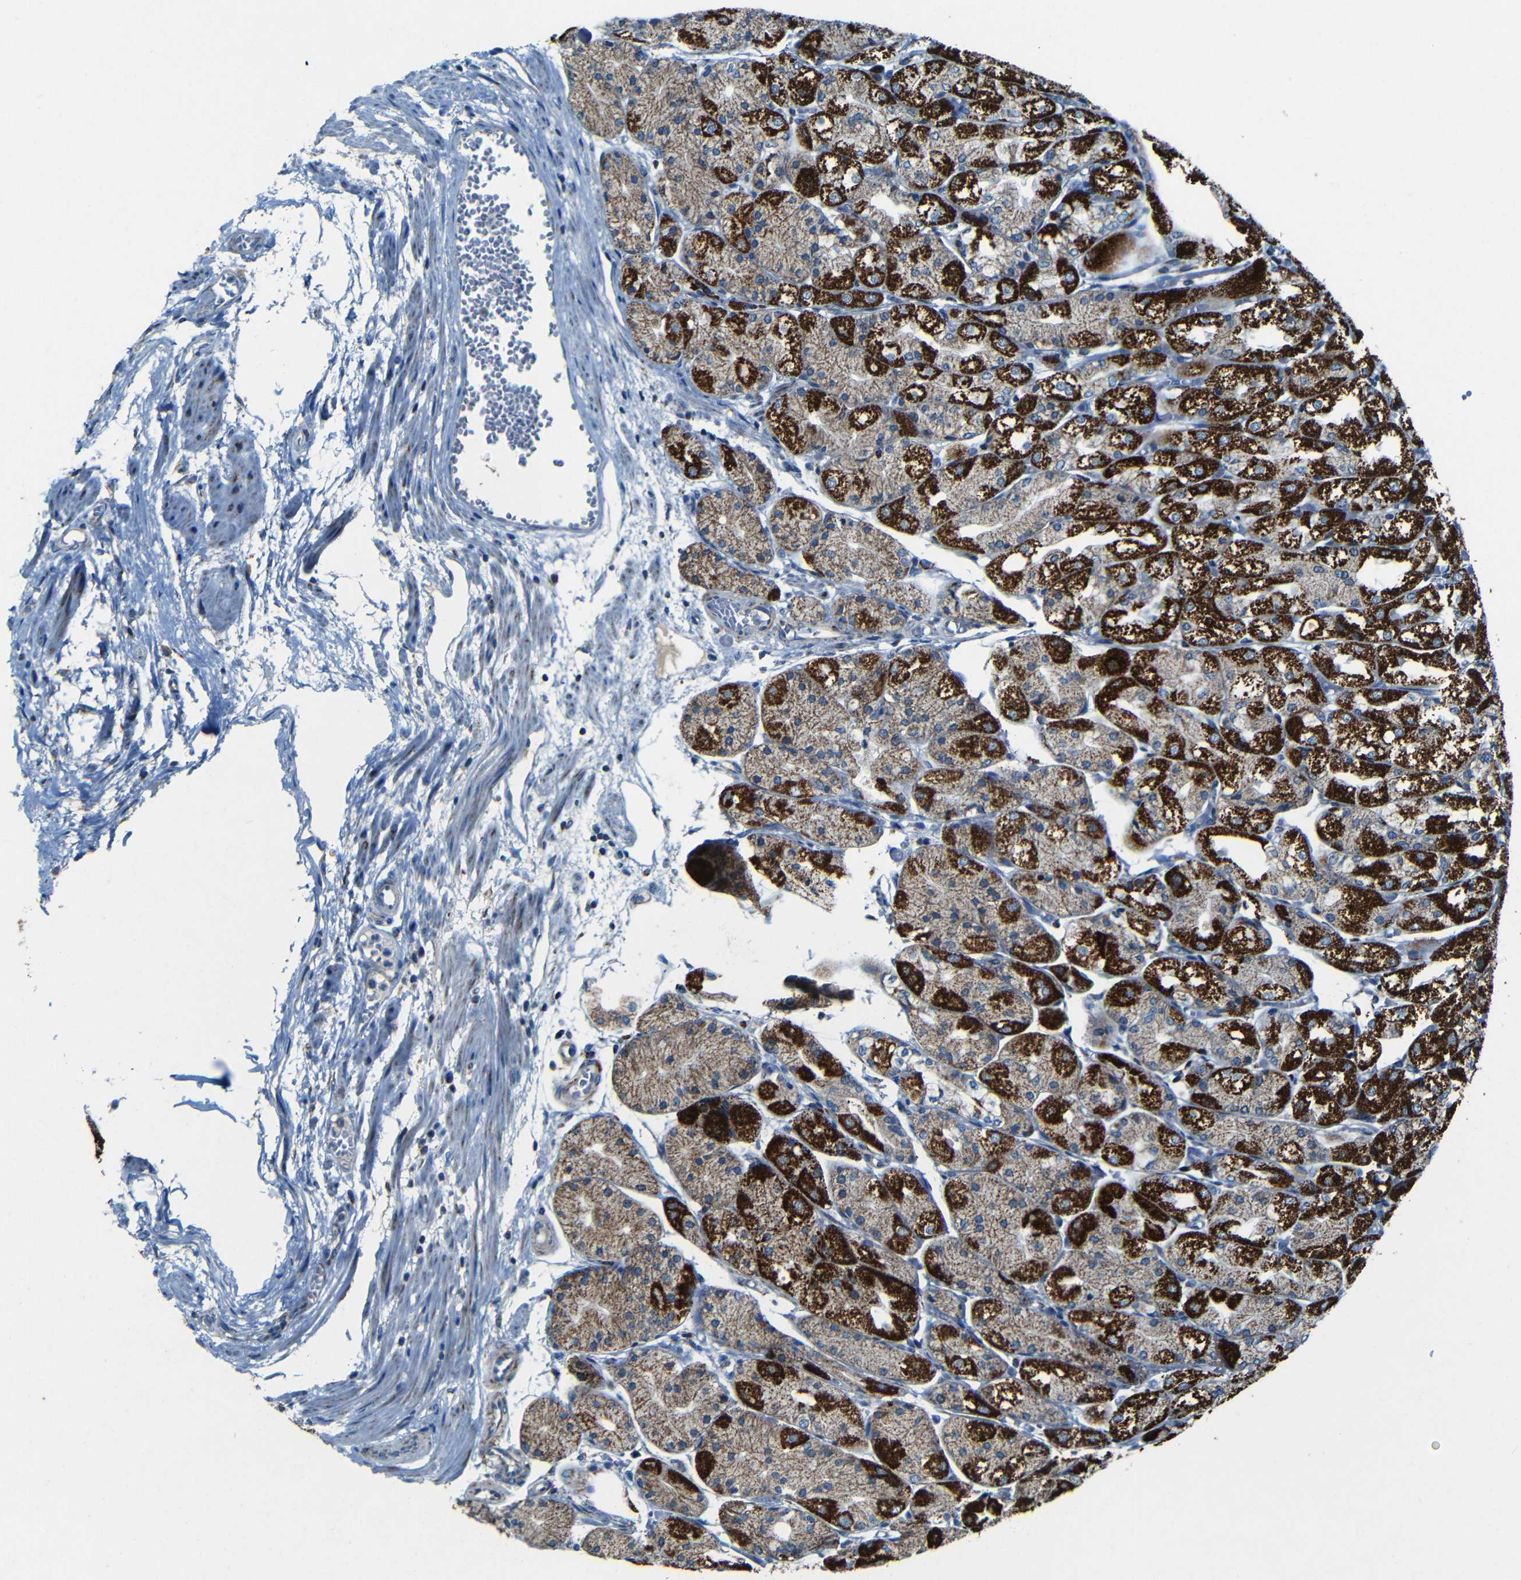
{"staining": {"intensity": "strong", "quantity": "25%-75%", "location": "cytoplasmic/membranous"}, "tissue": "stomach", "cell_type": "Glandular cells", "image_type": "normal", "snomed": [{"axis": "morphology", "description": "Normal tissue, NOS"}, {"axis": "topography", "description": "Stomach, upper"}], "caption": "The histopathology image shows a brown stain indicating the presence of a protein in the cytoplasmic/membranous of glandular cells in stomach. (Brightfield microscopy of DAB IHC at high magnification).", "gene": "WSCD2", "patient": {"sex": "male", "age": 72}}